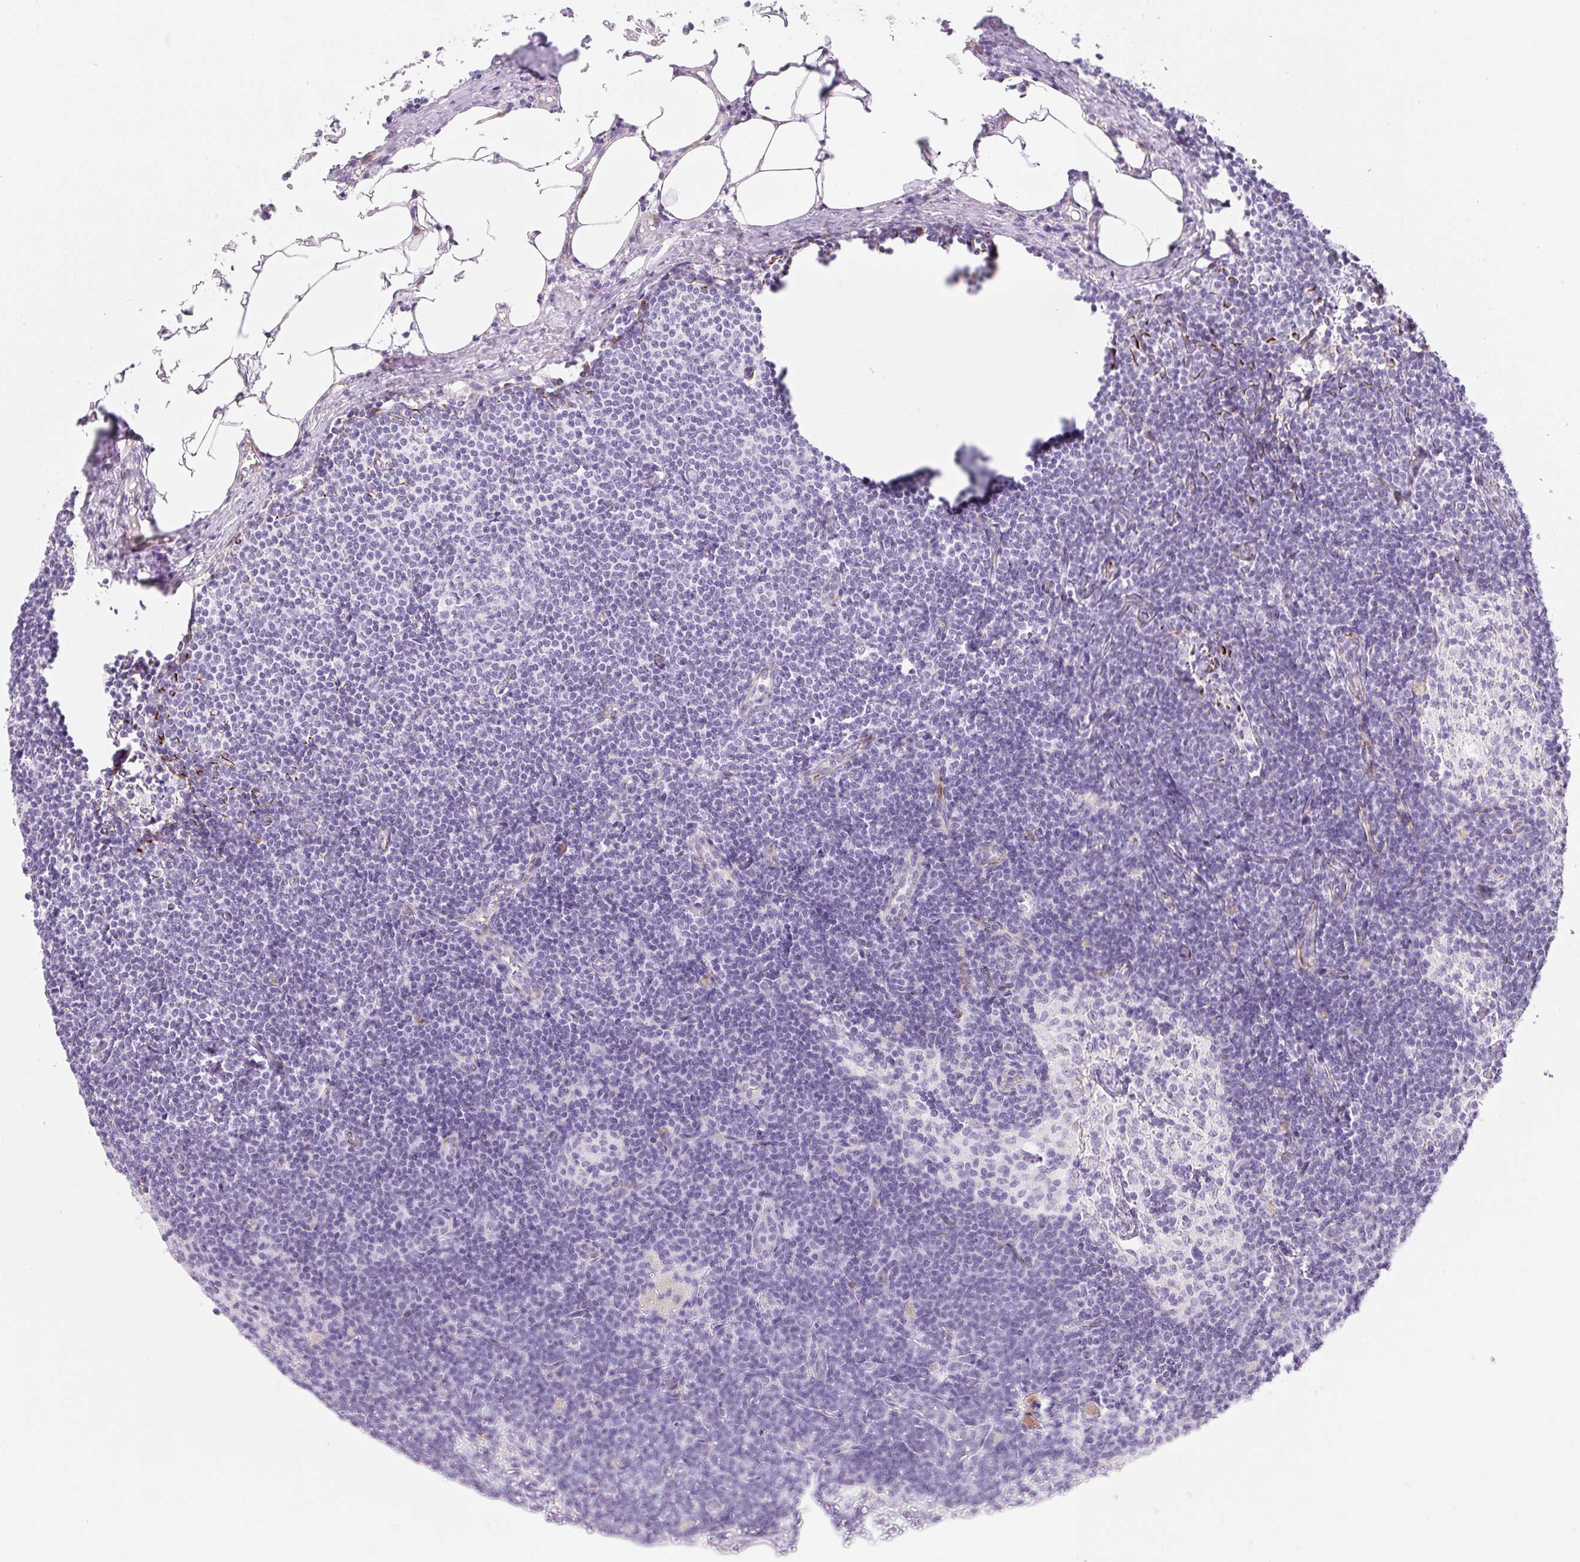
{"staining": {"intensity": "negative", "quantity": "none", "location": "none"}, "tissue": "lymph node", "cell_type": "Germinal center cells", "image_type": "normal", "snomed": [{"axis": "morphology", "description": "Normal tissue, NOS"}, {"axis": "topography", "description": "Lymph node"}], "caption": "Micrograph shows no significant protein expression in germinal center cells of unremarkable lymph node.", "gene": "ZNF689", "patient": {"sex": "male", "age": 49}}